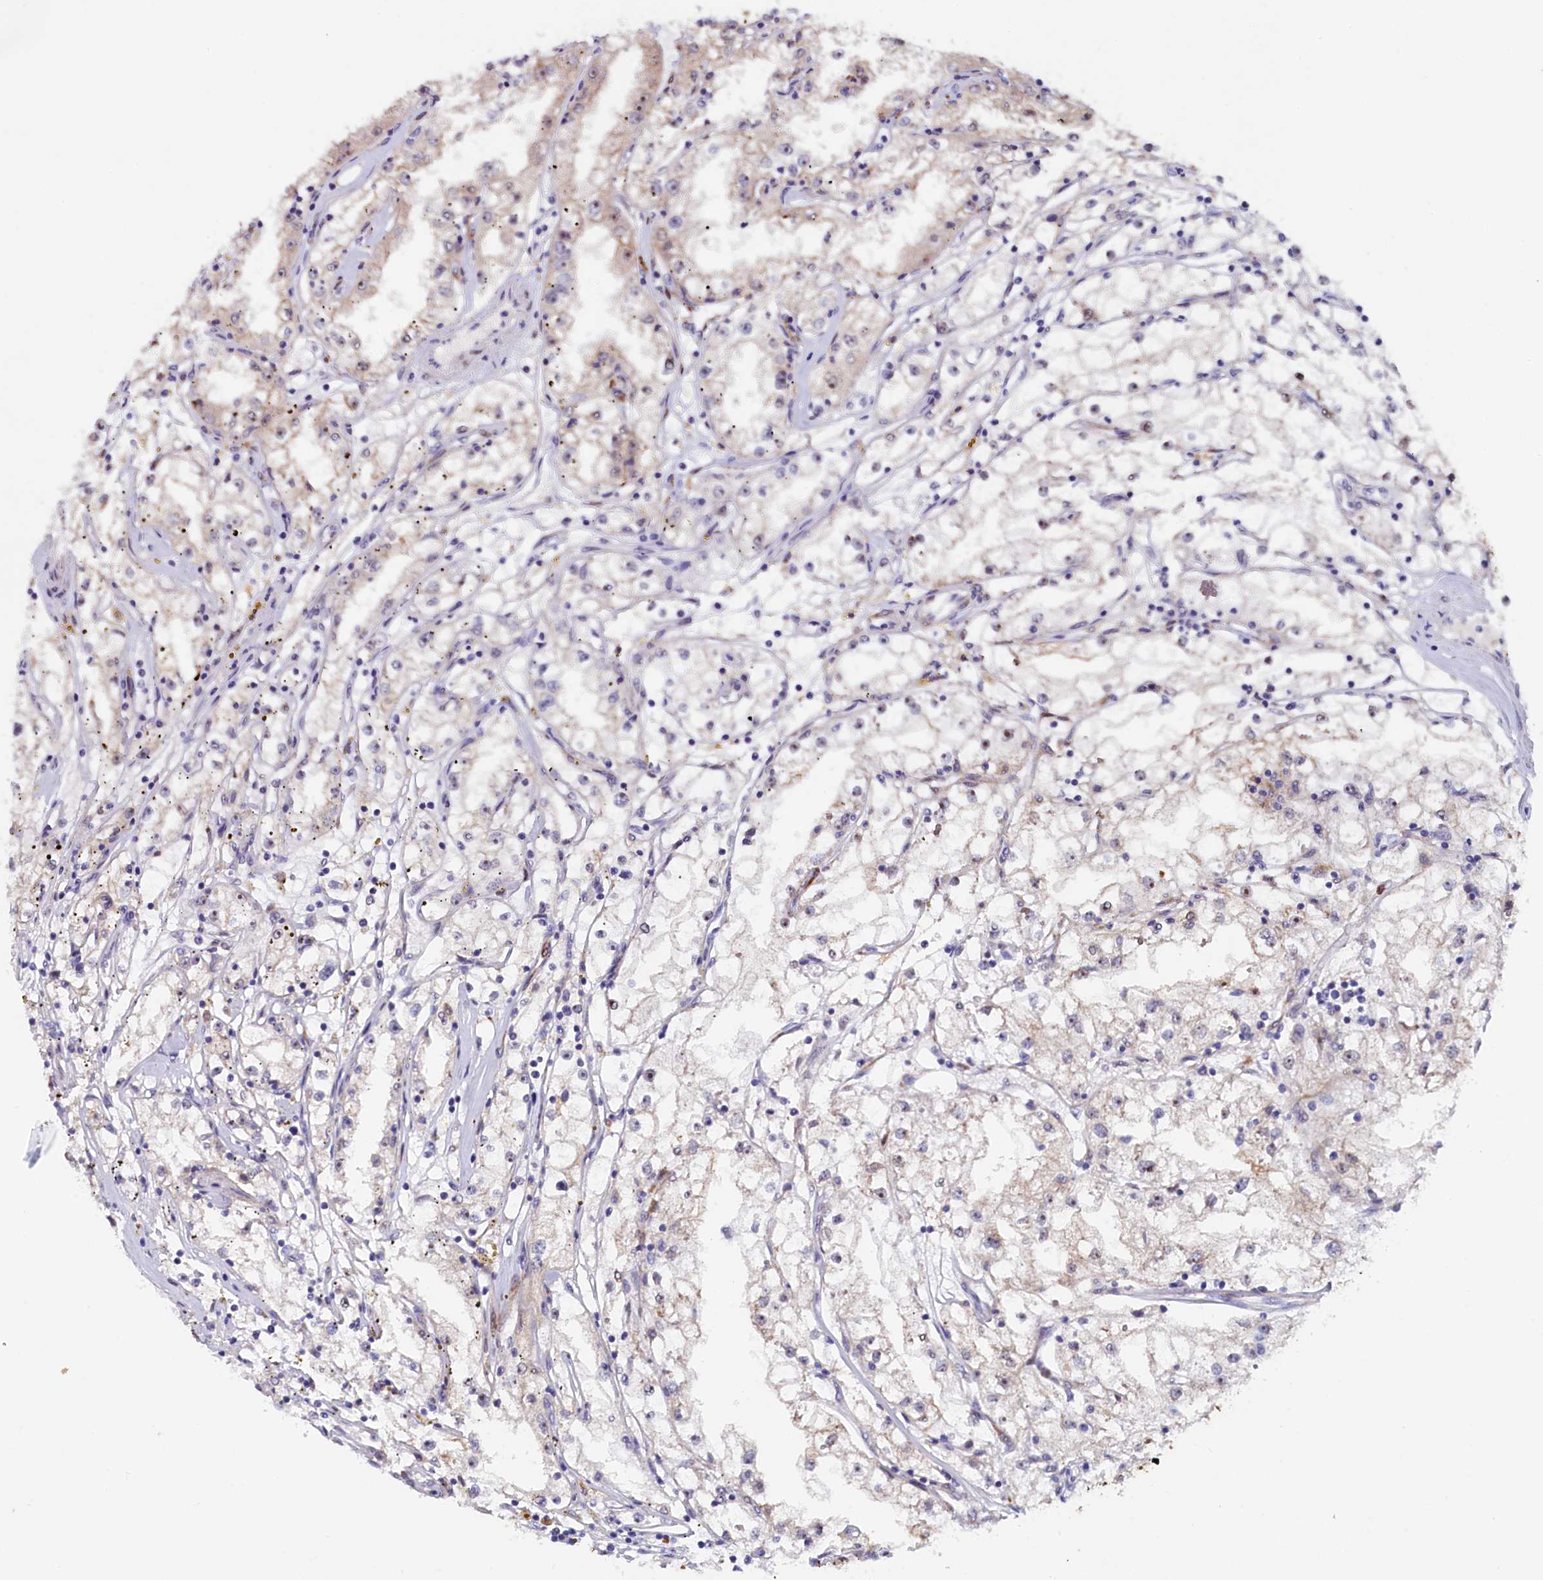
{"staining": {"intensity": "negative", "quantity": "none", "location": "none"}, "tissue": "renal cancer", "cell_type": "Tumor cells", "image_type": "cancer", "snomed": [{"axis": "morphology", "description": "Adenocarcinoma, NOS"}, {"axis": "topography", "description": "Kidney"}], "caption": "Adenocarcinoma (renal) was stained to show a protein in brown. There is no significant expression in tumor cells.", "gene": "PACSIN3", "patient": {"sex": "male", "age": 56}}